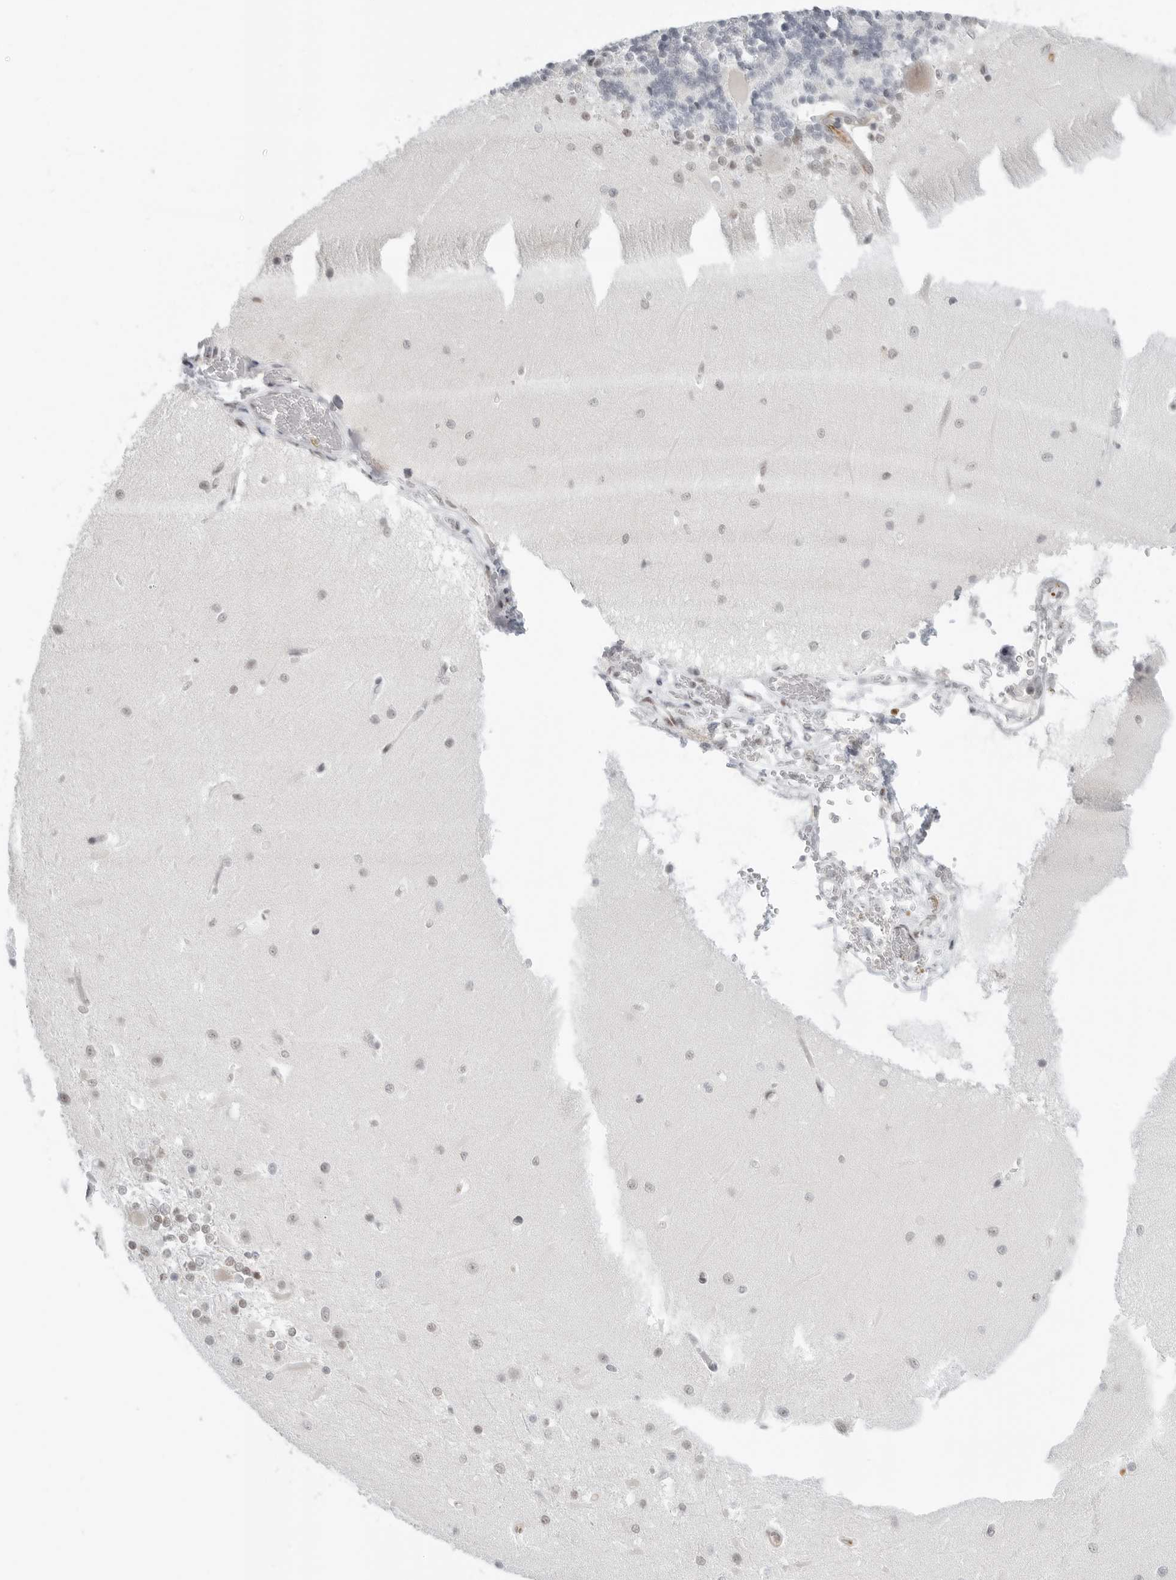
{"staining": {"intensity": "weak", "quantity": "<25%", "location": "nuclear"}, "tissue": "cerebellum", "cell_type": "Cells in granular layer", "image_type": "normal", "snomed": [{"axis": "morphology", "description": "Normal tissue, NOS"}, {"axis": "topography", "description": "Cerebellum"}], "caption": "High magnification brightfield microscopy of normal cerebellum stained with DAB (brown) and counterstained with hematoxylin (blue): cells in granular layer show no significant expression.", "gene": "WRAP53", "patient": {"sex": "male", "age": 37}}